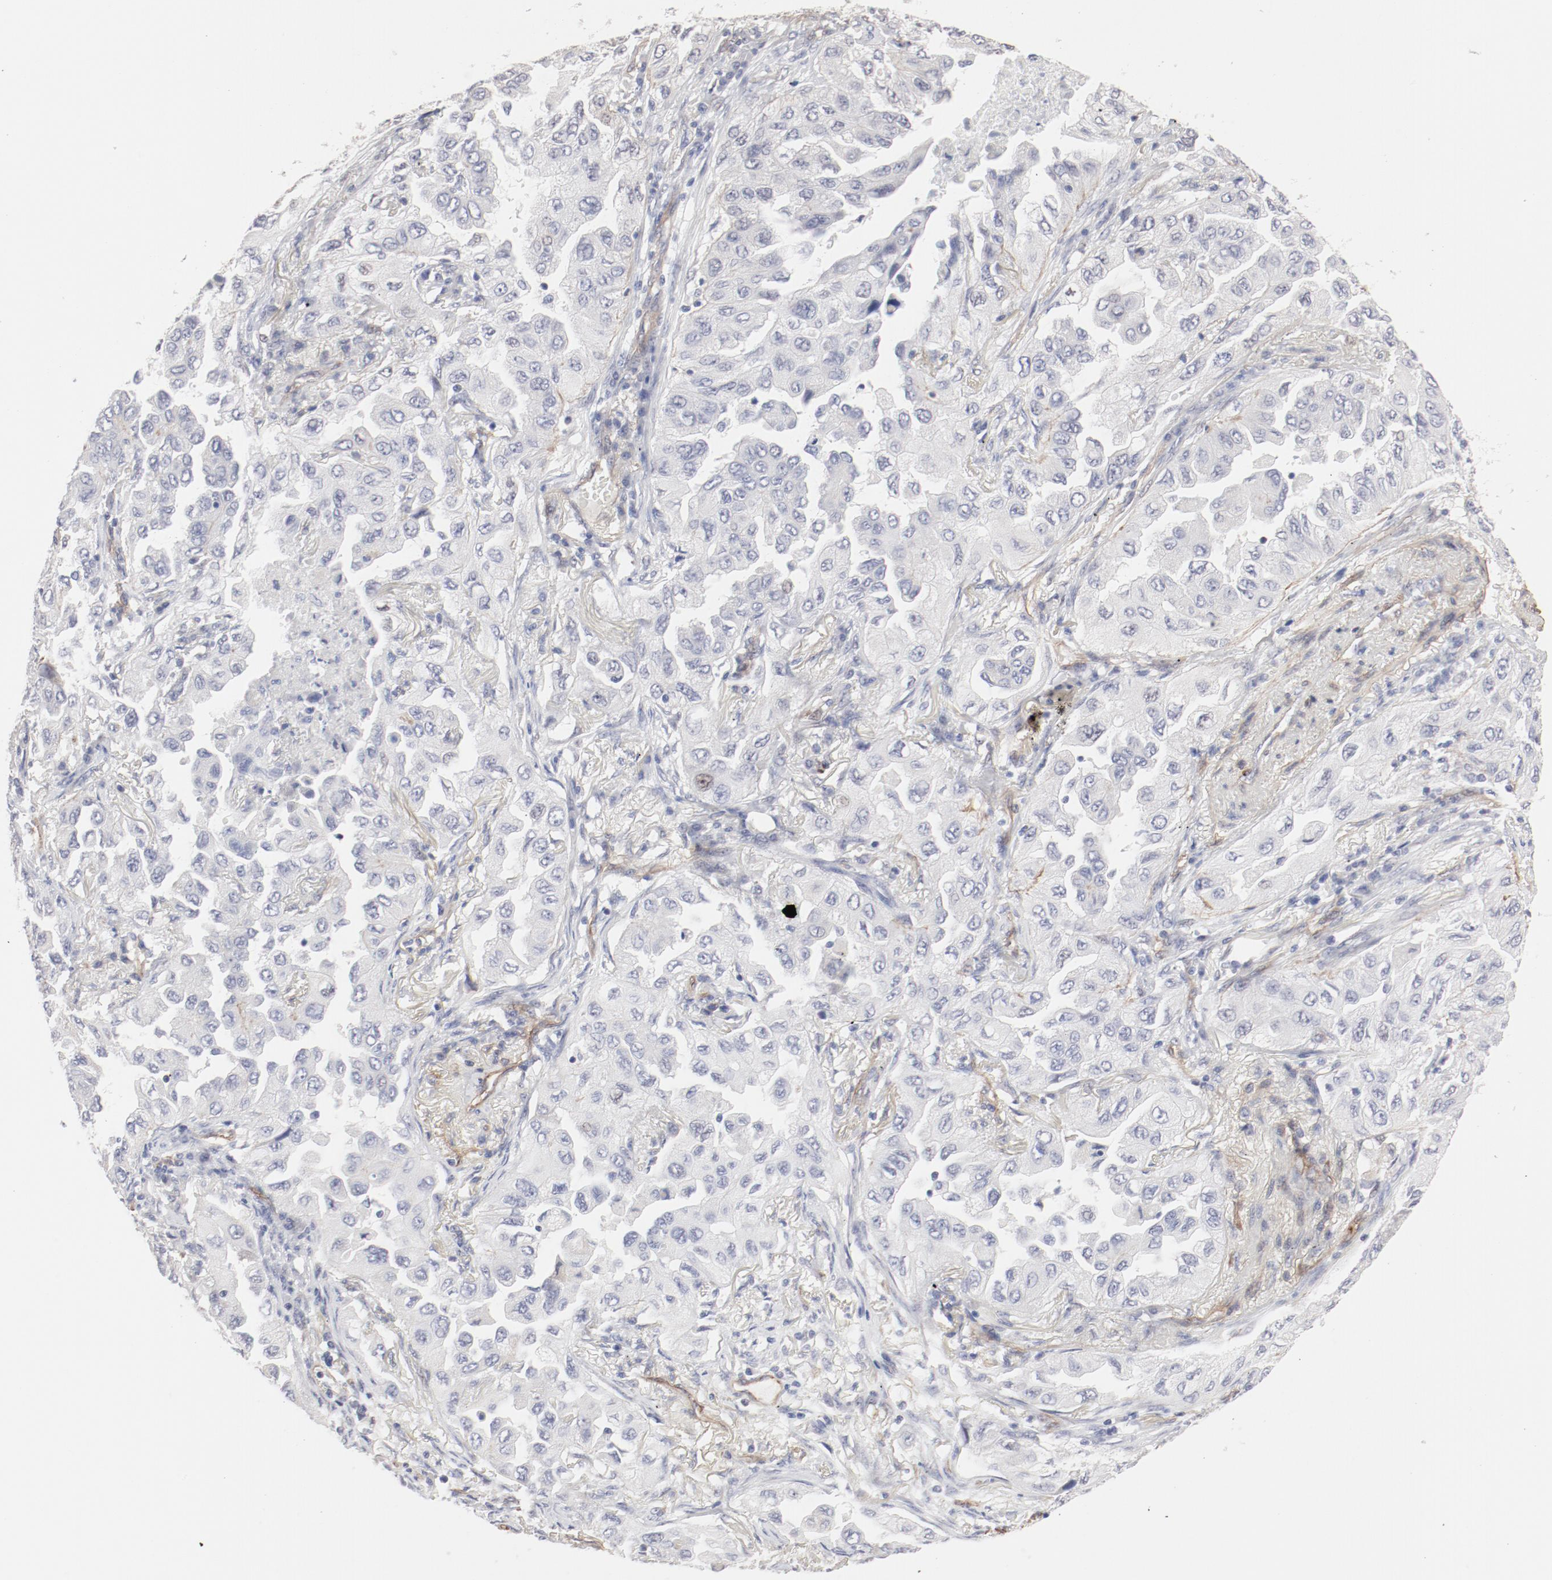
{"staining": {"intensity": "negative", "quantity": "none", "location": "none"}, "tissue": "lung cancer", "cell_type": "Tumor cells", "image_type": "cancer", "snomed": [{"axis": "morphology", "description": "Adenocarcinoma, NOS"}, {"axis": "topography", "description": "Lung"}], "caption": "This is an IHC image of adenocarcinoma (lung). There is no staining in tumor cells.", "gene": "MAGED4", "patient": {"sex": "female", "age": 65}}